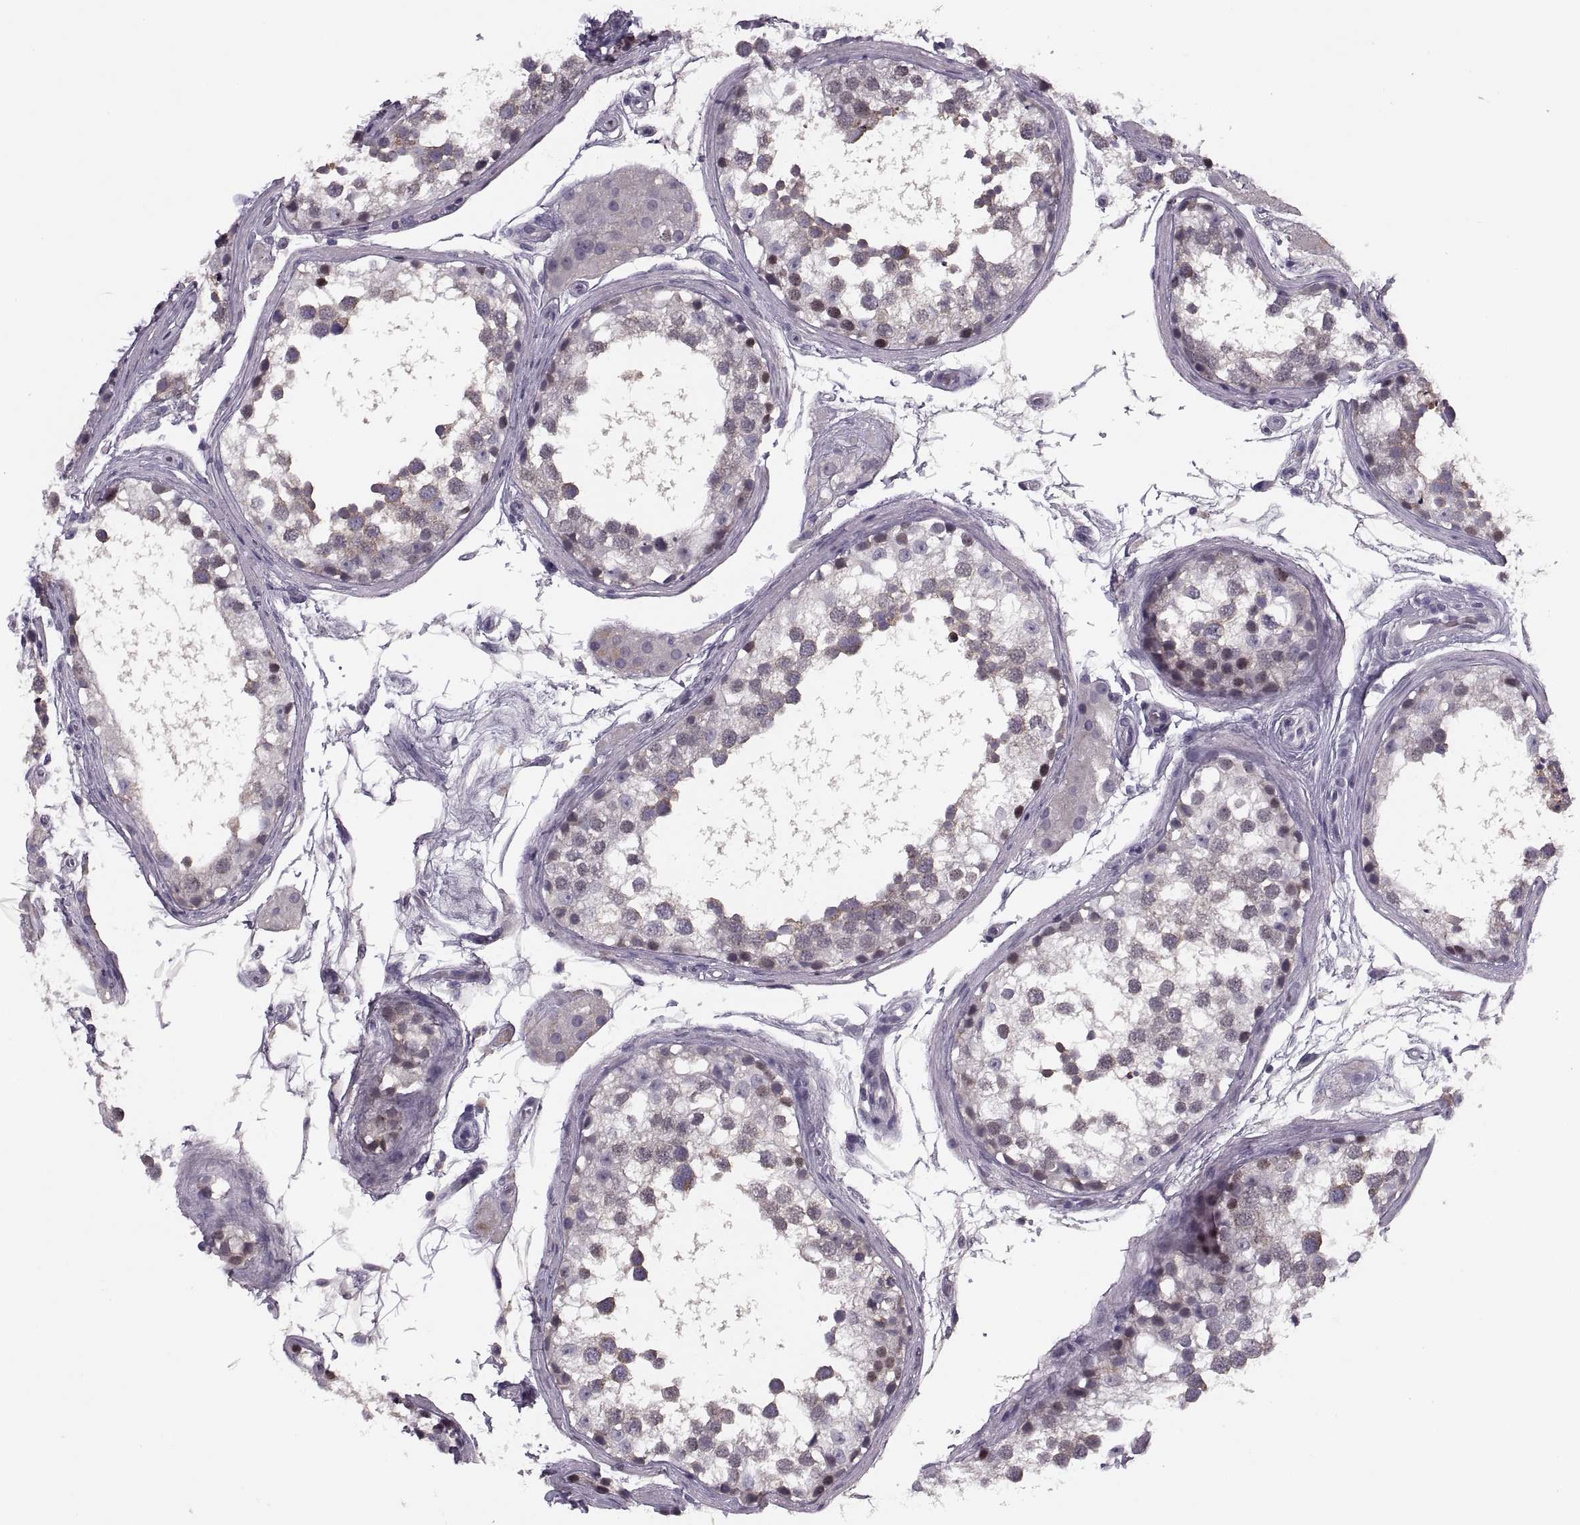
{"staining": {"intensity": "moderate", "quantity": "<25%", "location": "cytoplasmic/membranous,nuclear"}, "tissue": "testis", "cell_type": "Cells in seminiferous ducts", "image_type": "normal", "snomed": [{"axis": "morphology", "description": "Normal tissue, NOS"}, {"axis": "morphology", "description": "Seminoma, NOS"}, {"axis": "topography", "description": "Testis"}], "caption": "This image reveals IHC staining of normal human testis, with low moderate cytoplasmic/membranous,nuclear expression in about <25% of cells in seminiferous ducts.", "gene": "CACNA1F", "patient": {"sex": "male", "age": 65}}